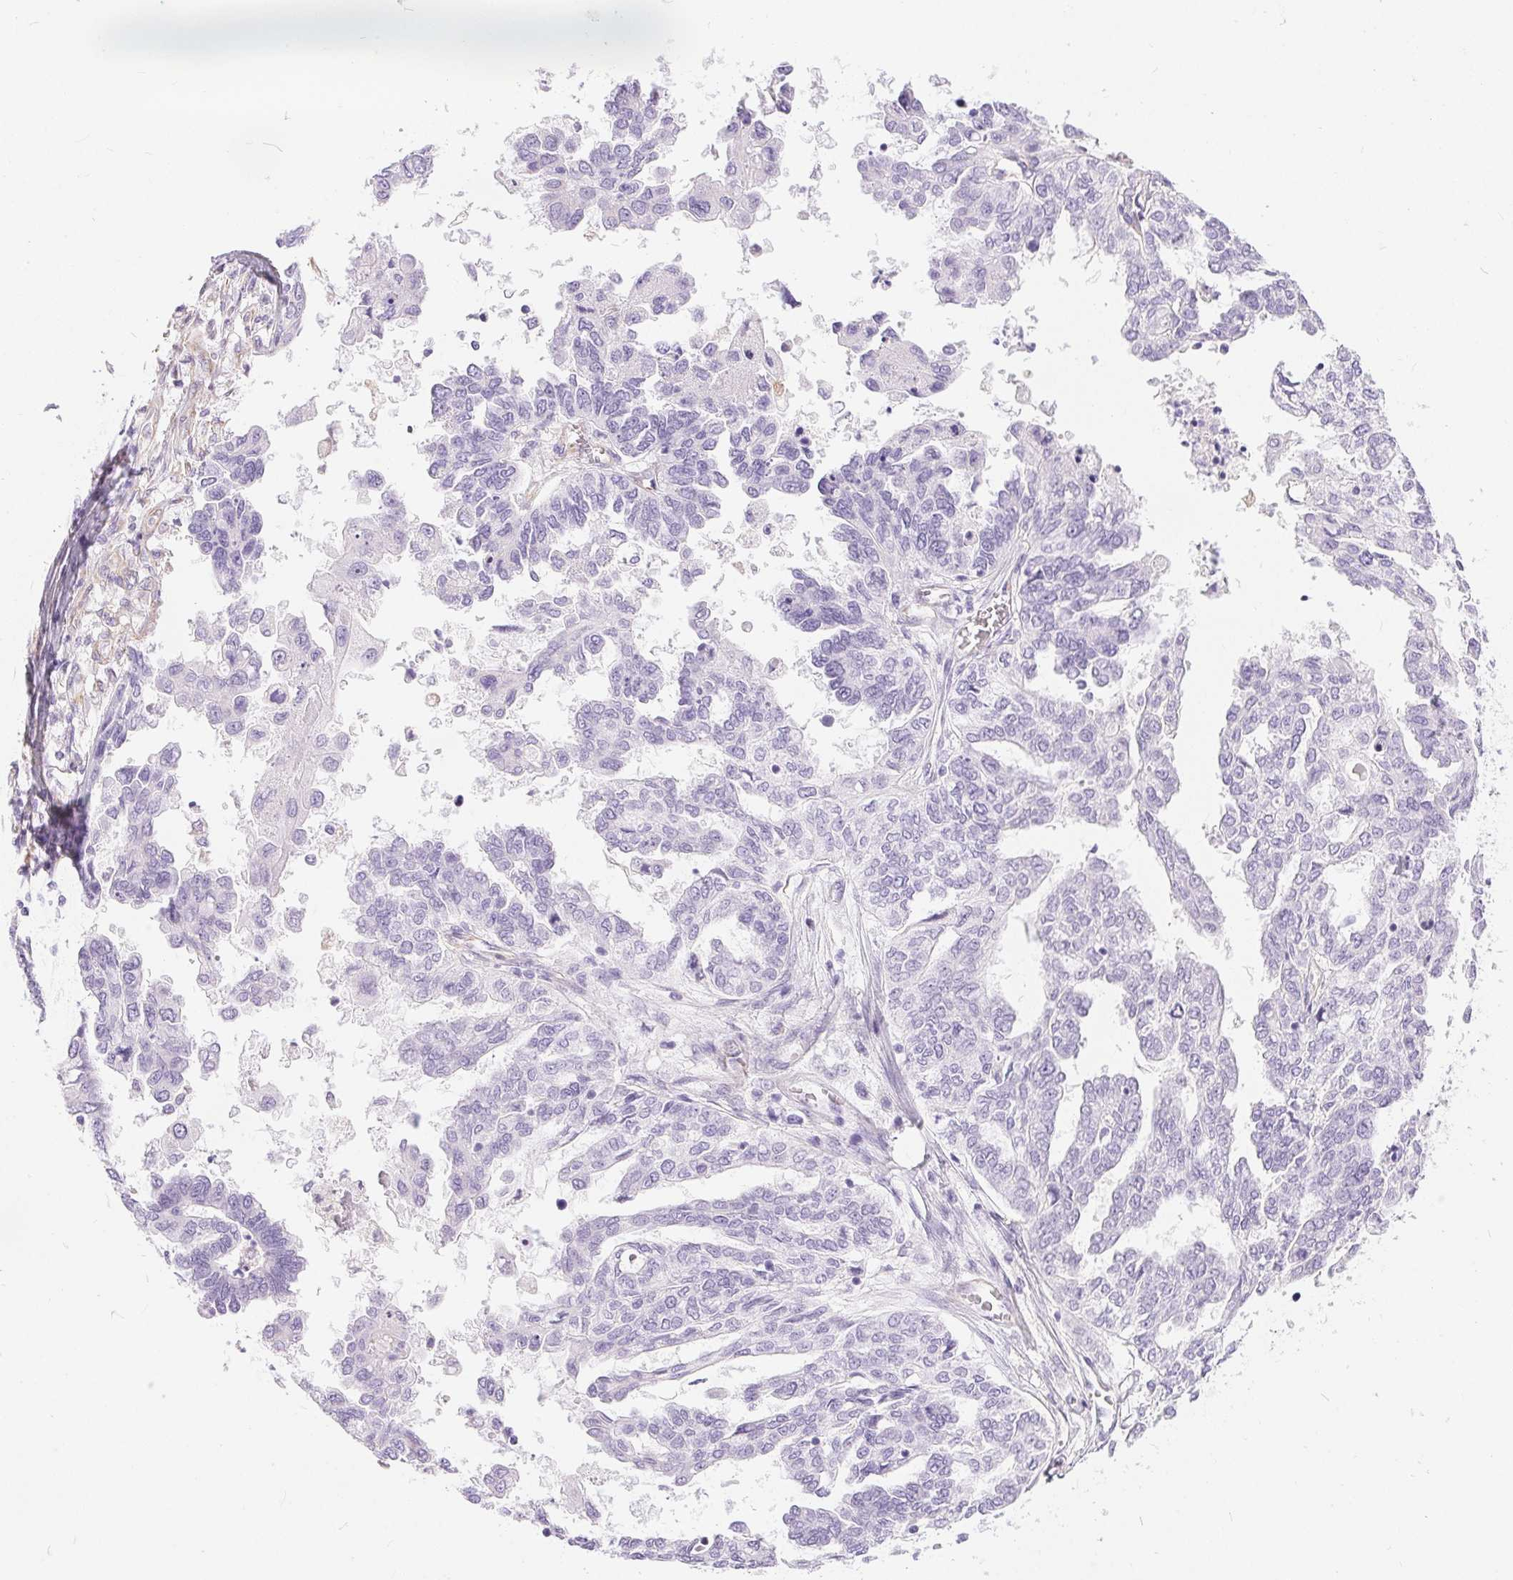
{"staining": {"intensity": "negative", "quantity": "none", "location": "none"}, "tissue": "ovarian cancer", "cell_type": "Tumor cells", "image_type": "cancer", "snomed": [{"axis": "morphology", "description": "Cystadenocarcinoma, serous, NOS"}, {"axis": "topography", "description": "Ovary"}], "caption": "Photomicrograph shows no protein staining in tumor cells of ovarian serous cystadenocarcinoma tissue.", "gene": "GFAP", "patient": {"sex": "female", "age": 53}}